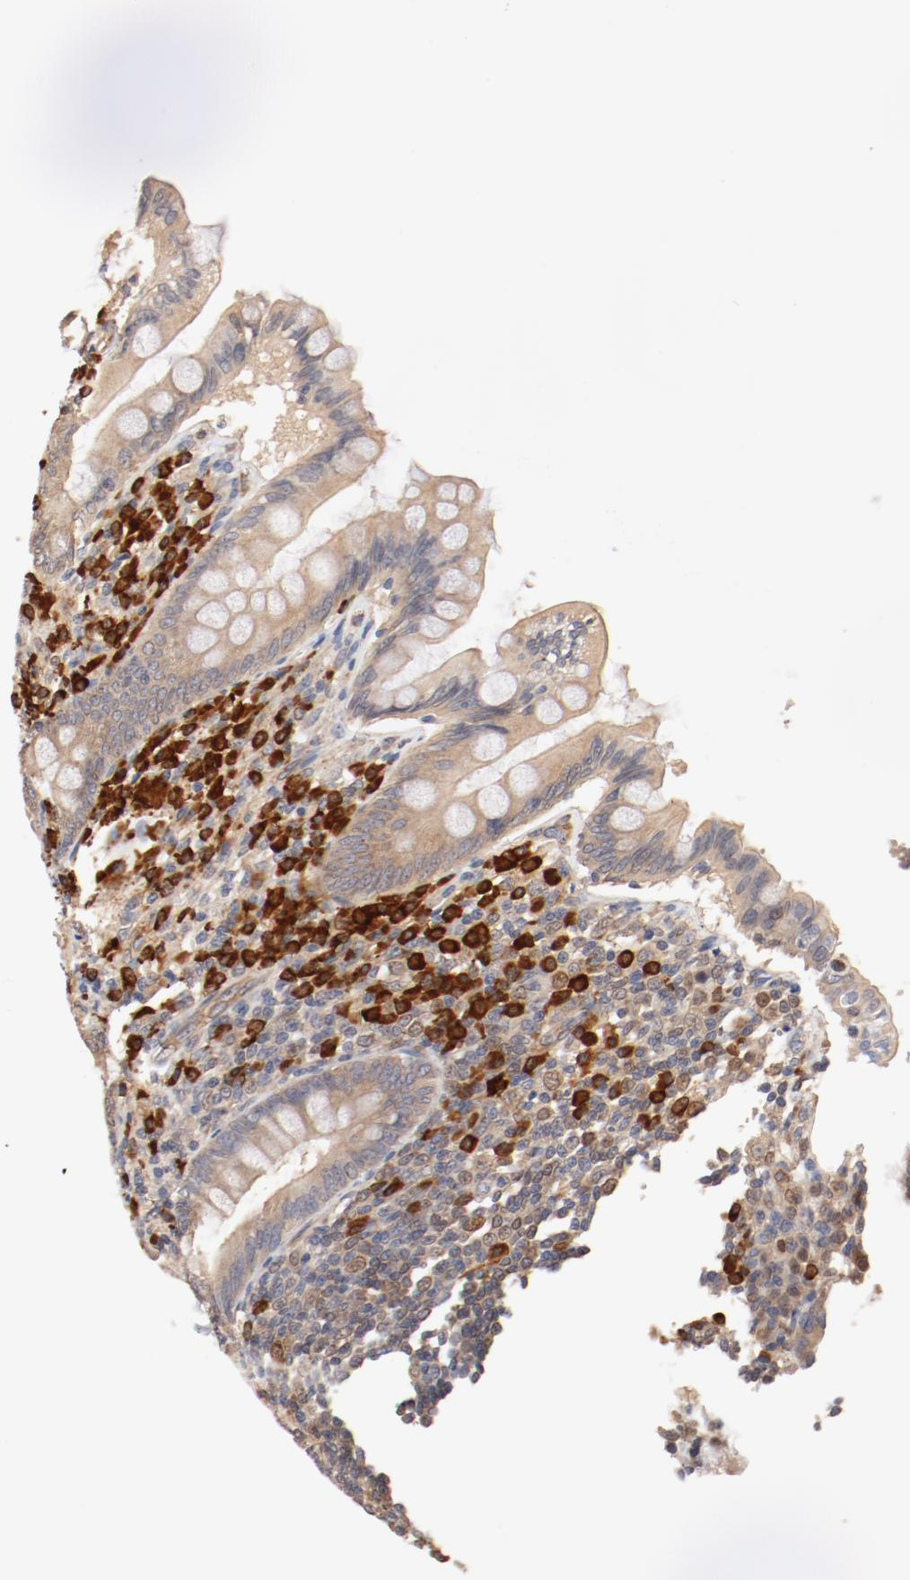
{"staining": {"intensity": "weak", "quantity": ">75%", "location": "cytoplasmic/membranous"}, "tissue": "appendix", "cell_type": "Glandular cells", "image_type": "normal", "snomed": [{"axis": "morphology", "description": "Normal tissue, NOS"}, {"axis": "topography", "description": "Appendix"}], "caption": "Brown immunohistochemical staining in benign human appendix demonstrates weak cytoplasmic/membranous staining in about >75% of glandular cells.", "gene": "UBE2J1", "patient": {"sex": "female", "age": 66}}